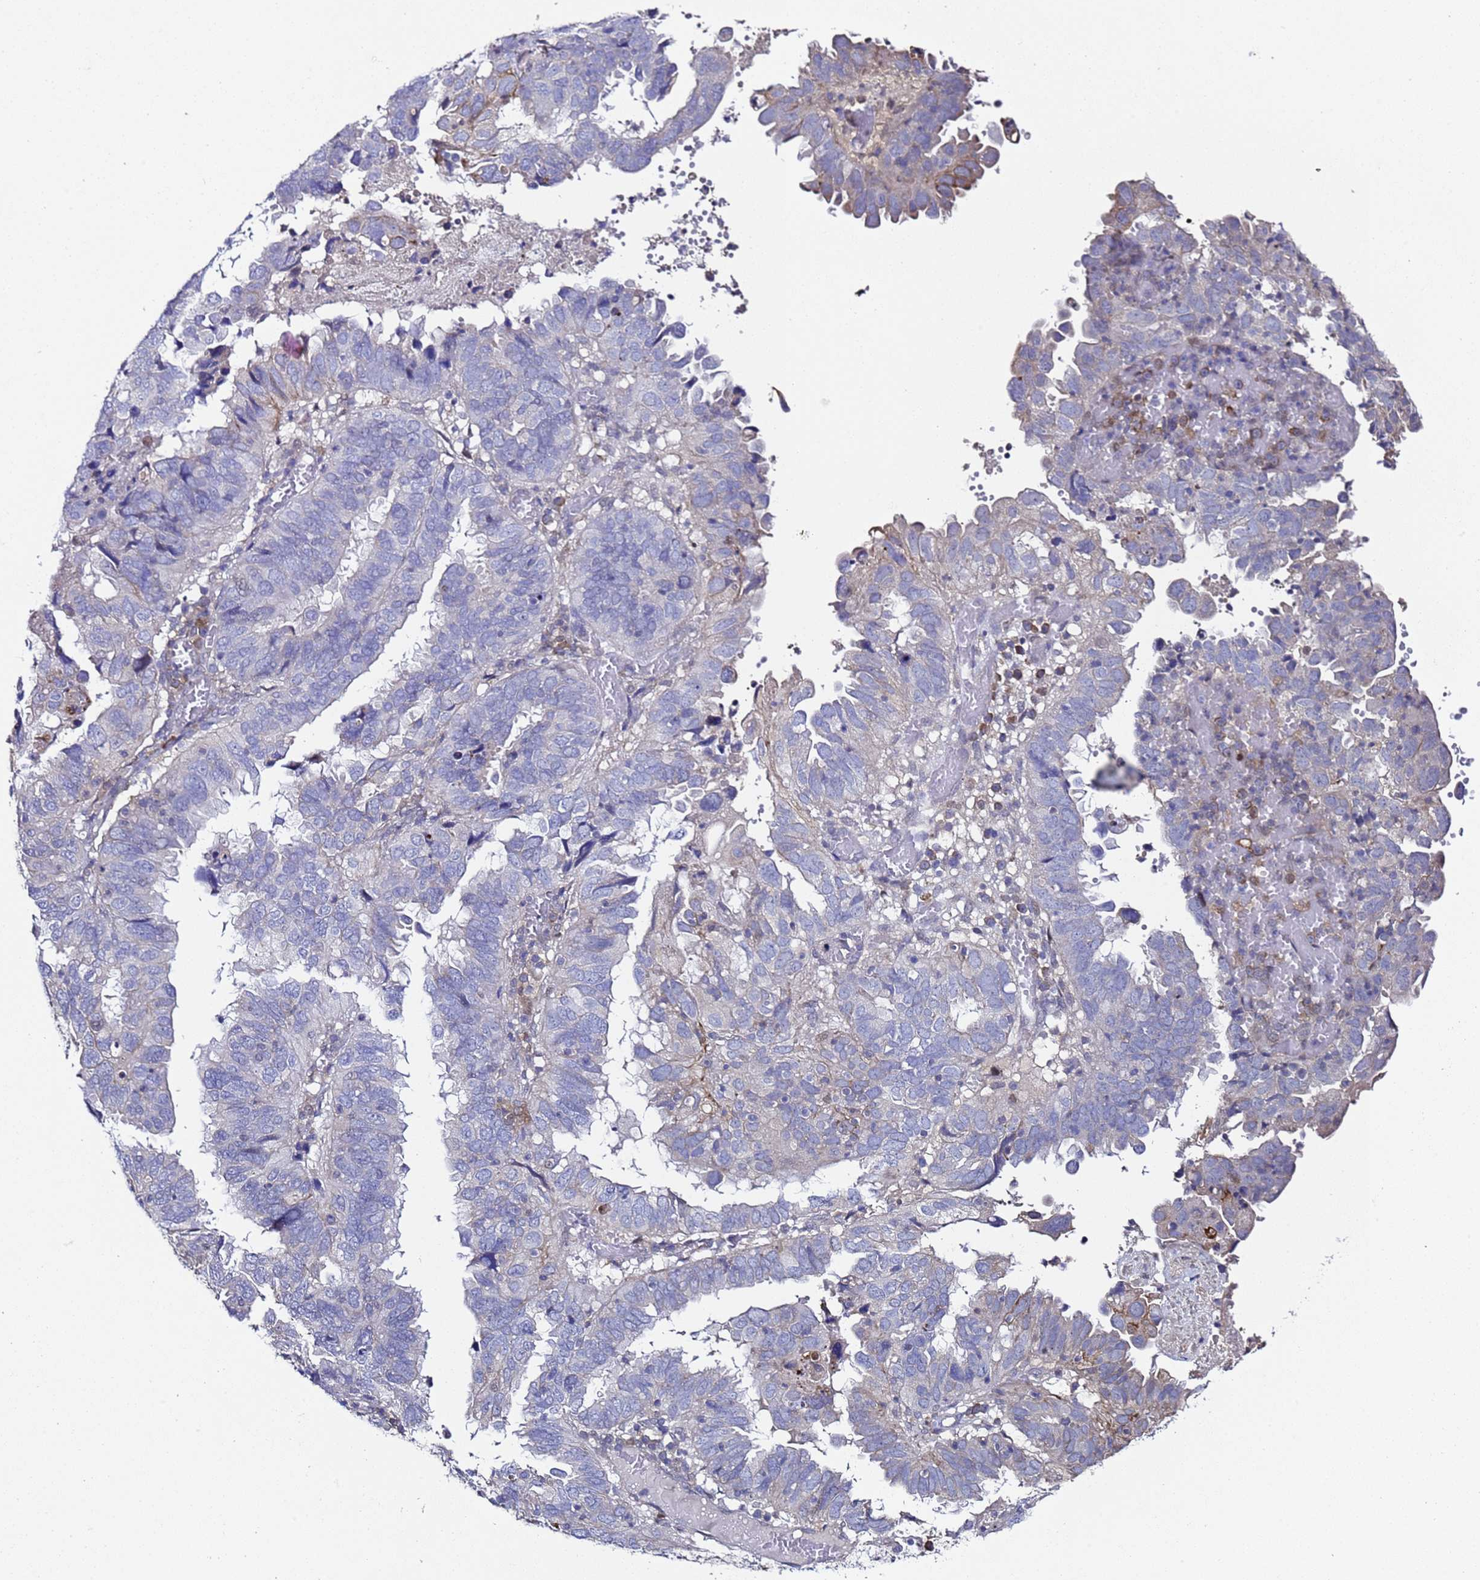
{"staining": {"intensity": "negative", "quantity": "none", "location": "none"}, "tissue": "endometrial cancer", "cell_type": "Tumor cells", "image_type": "cancer", "snomed": [{"axis": "morphology", "description": "Adenocarcinoma, NOS"}, {"axis": "topography", "description": "Uterus"}], "caption": "Endometrial adenocarcinoma was stained to show a protein in brown. There is no significant positivity in tumor cells.", "gene": "ALG3", "patient": {"sex": "female", "age": 77}}